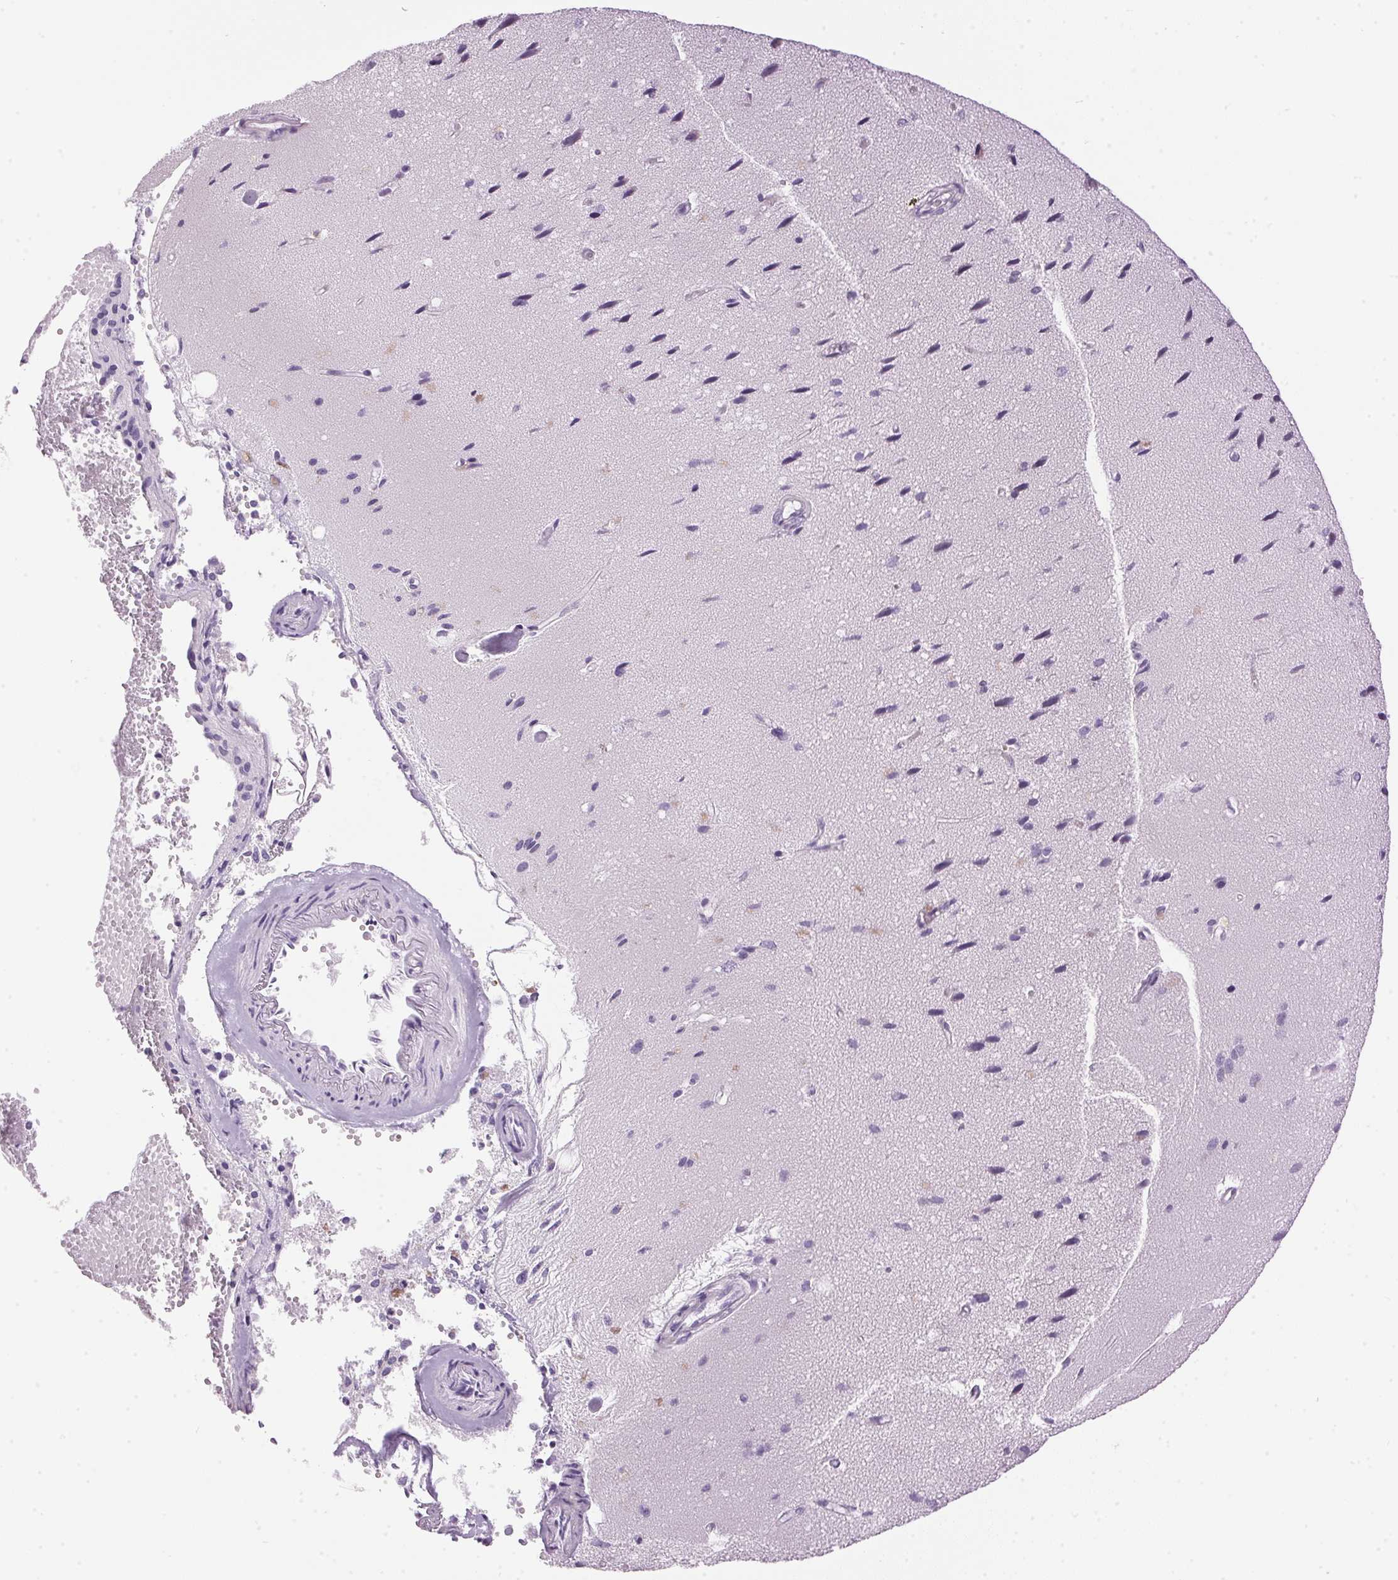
{"staining": {"intensity": "negative", "quantity": "none", "location": "none"}, "tissue": "cerebral cortex", "cell_type": "Endothelial cells", "image_type": "normal", "snomed": [{"axis": "morphology", "description": "Normal tissue, NOS"}, {"axis": "morphology", "description": "Glioma, malignant, High grade"}, {"axis": "topography", "description": "Cerebral cortex"}], "caption": "Human cerebral cortex stained for a protein using immunohistochemistry (IHC) exhibits no staining in endothelial cells.", "gene": "SP7", "patient": {"sex": "male", "age": 71}}